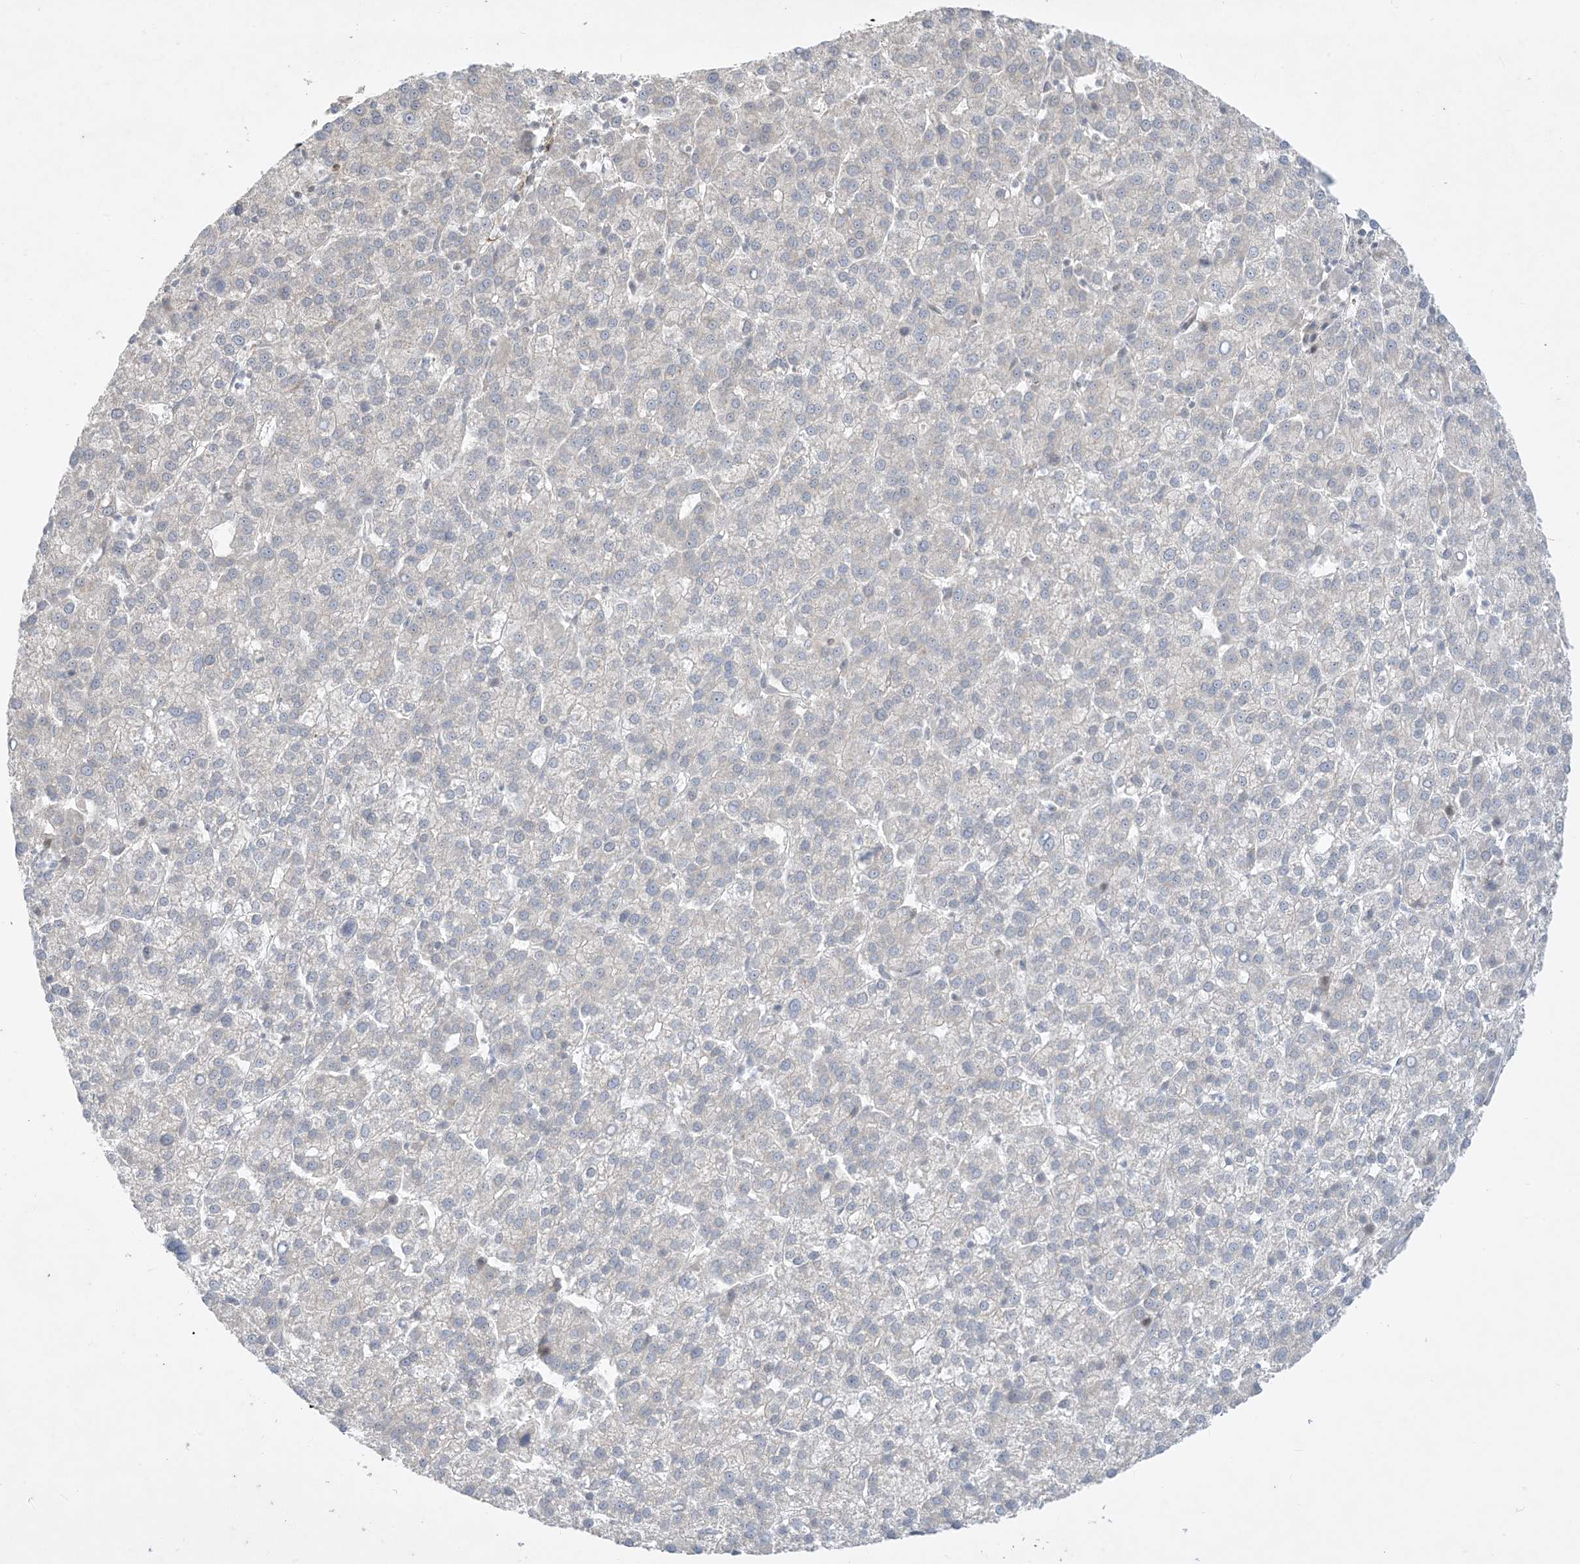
{"staining": {"intensity": "negative", "quantity": "none", "location": "none"}, "tissue": "liver cancer", "cell_type": "Tumor cells", "image_type": "cancer", "snomed": [{"axis": "morphology", "description": "Carcinoma, Hepatocellular, NOS"}, {"axis": "topography", "description": "Liver"}], "caption": "Immunohistochemistry histopathology image of neoplastic tissue: human liver cancer (hepatocellular carcinoma) stained with DAB (3,3'-diaminobenzidine) exhibits no significant protein staining in tumor cells.", "gene": "SOGA3", "patient": {"sex": "female", "age": 58}}